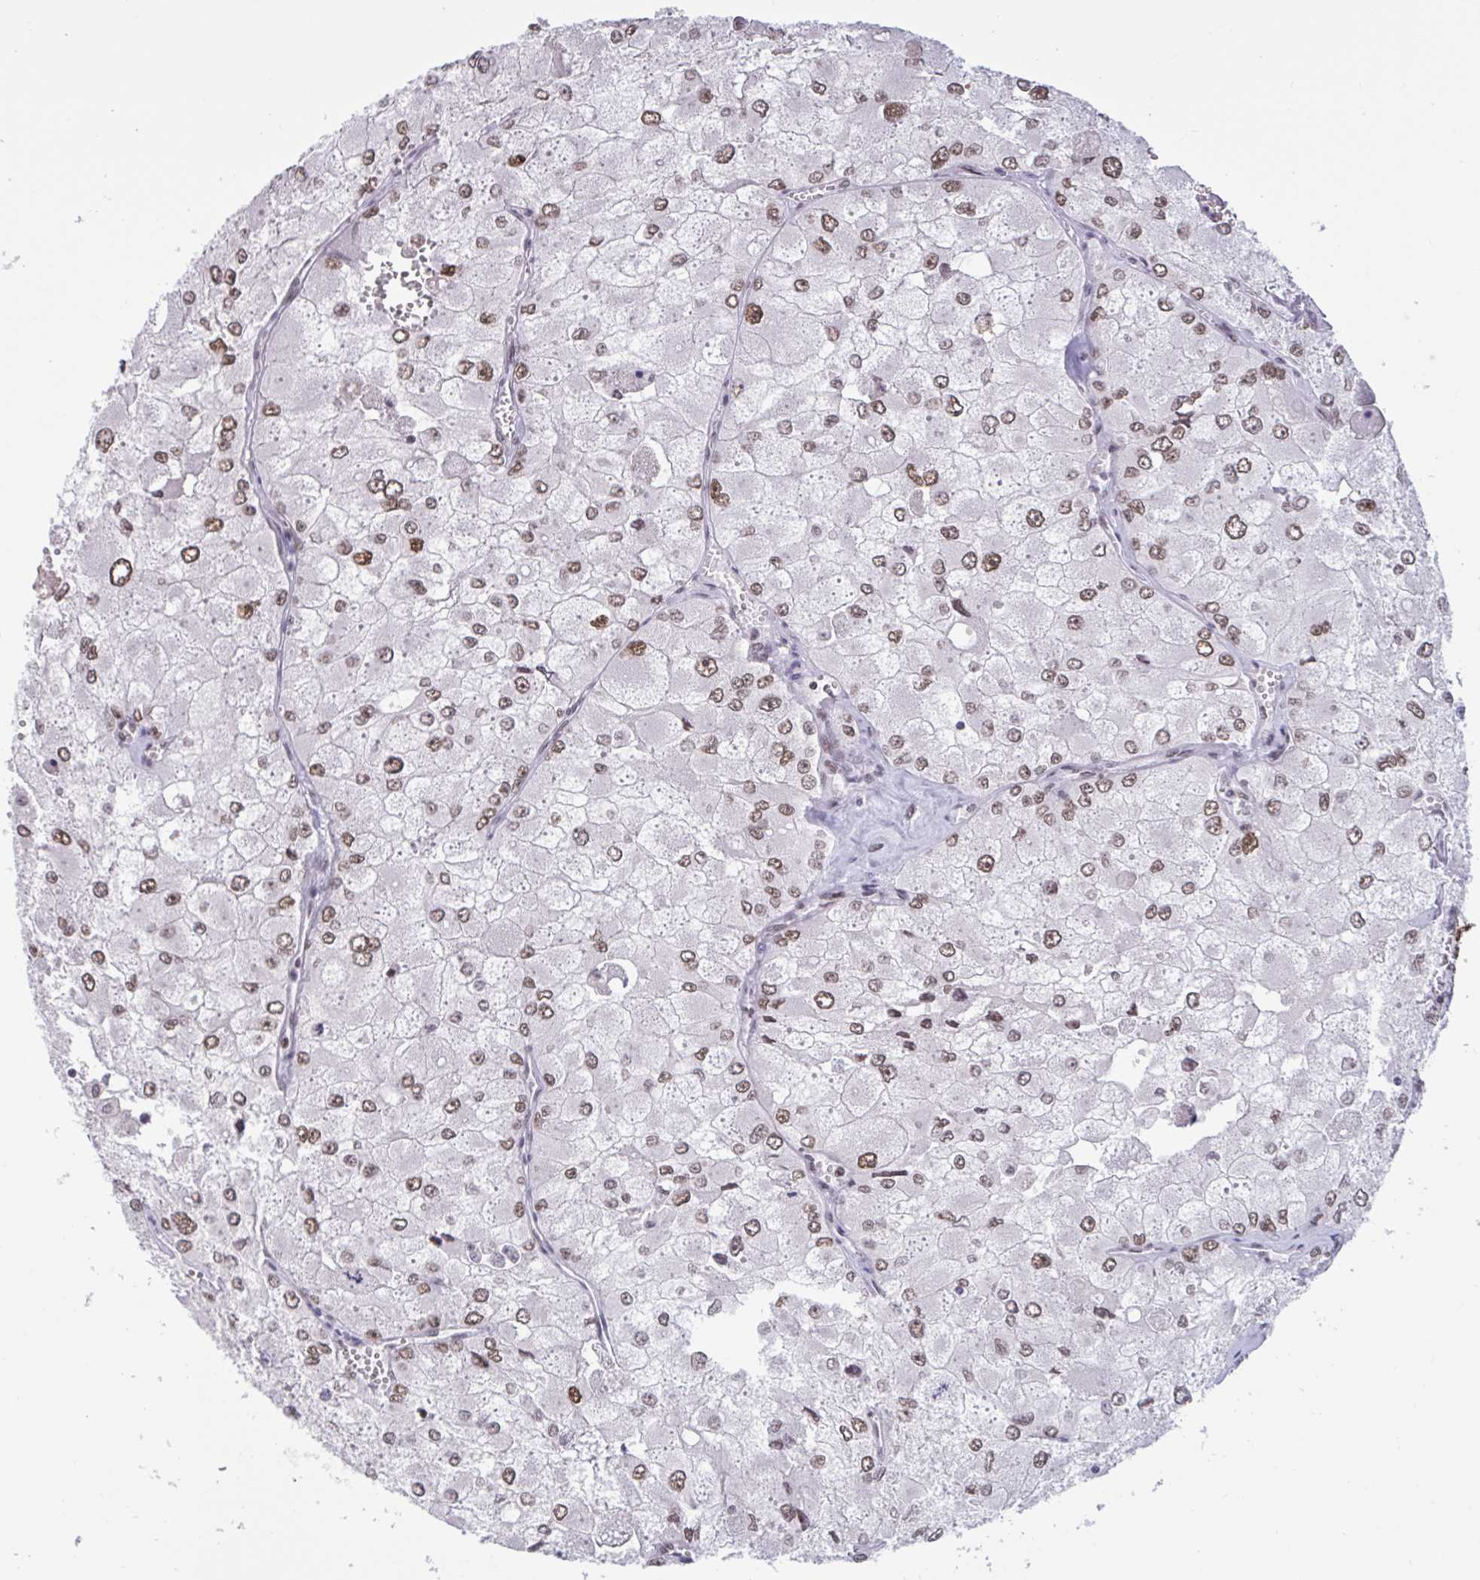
{"staining": {"intensity": "moderate", "quantity": ">75%", "location": "nuclear"}, "tissue": "renal cancer", "cell_type": "Tumor cells", "image_type": "cancer", "snomed": [{"axis": "morphology", "description": "Adenocarcinoma, NOS"}, {"axis": "topography", "description": "Kidney"}], "caption": "A medium amount of moderate nuclear staining is present in approximately >75% of tumor cells in renal cancer tissue.", "gene": "CBFA2T2", "patient": {"sex": "female", "age": 70}}